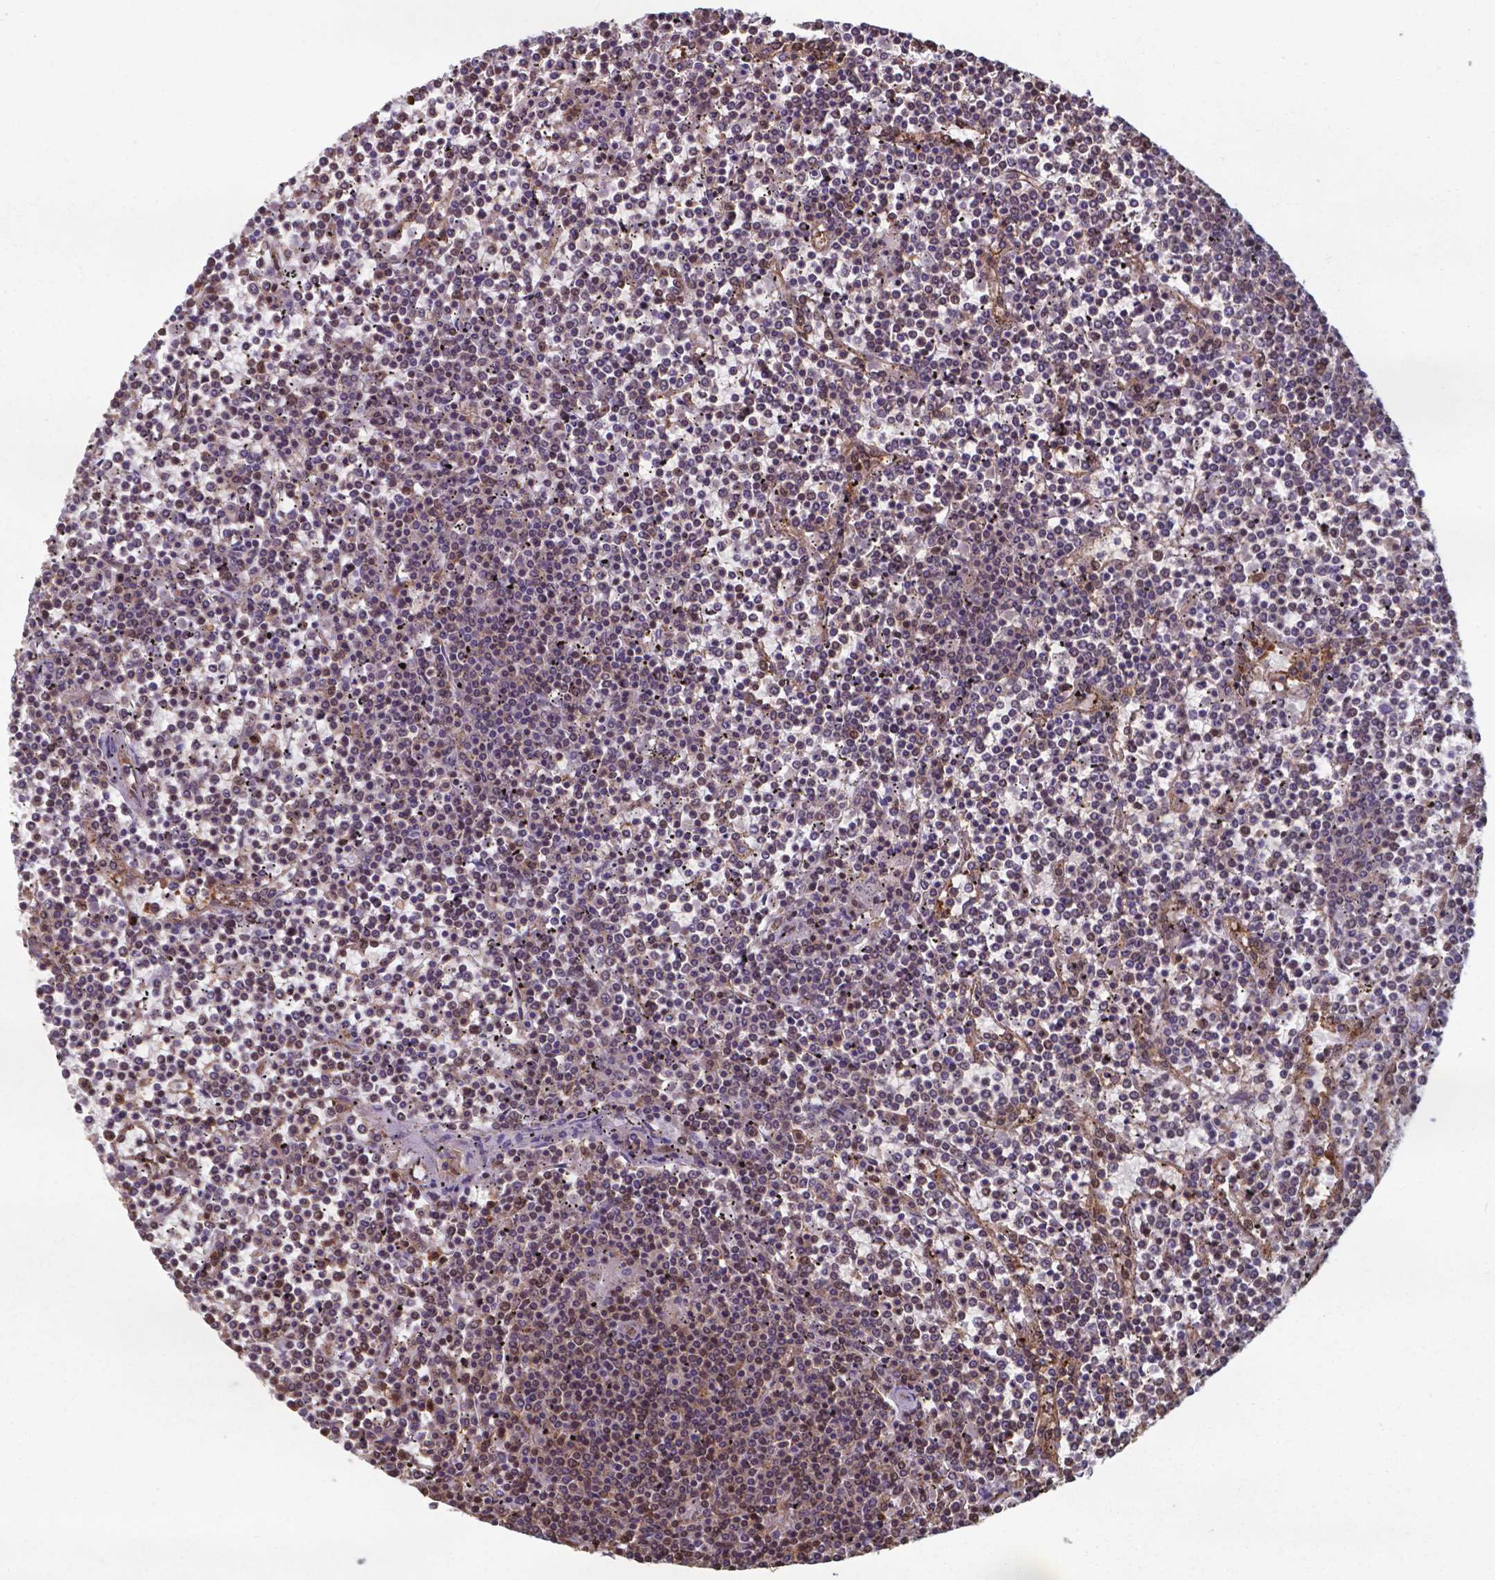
{"staining": {"intensity": "moderate", "quantity": "<25%", "location": "nuclear"}, "tissue": "lymphoma", "cell_type": "Tumor cells", "image_type": "cancer", "snomed": [{"axis": "morphology", "description": "Malignant lymphoma, non-Hodgkin's type, Low grade"}, {"axis": "topography", "description": "Spleen"}], "caption": "Immunohistochemical staining of malignant lymphoma, non-Hodgkin's type (low-grade) exhibits moderate nuclear protein expression in about <25% of tumor cells. (IHC, brightfield microscopy, high magnification).", "gene": "CHP2", "patient": {"sex": "female", "age": 19}}